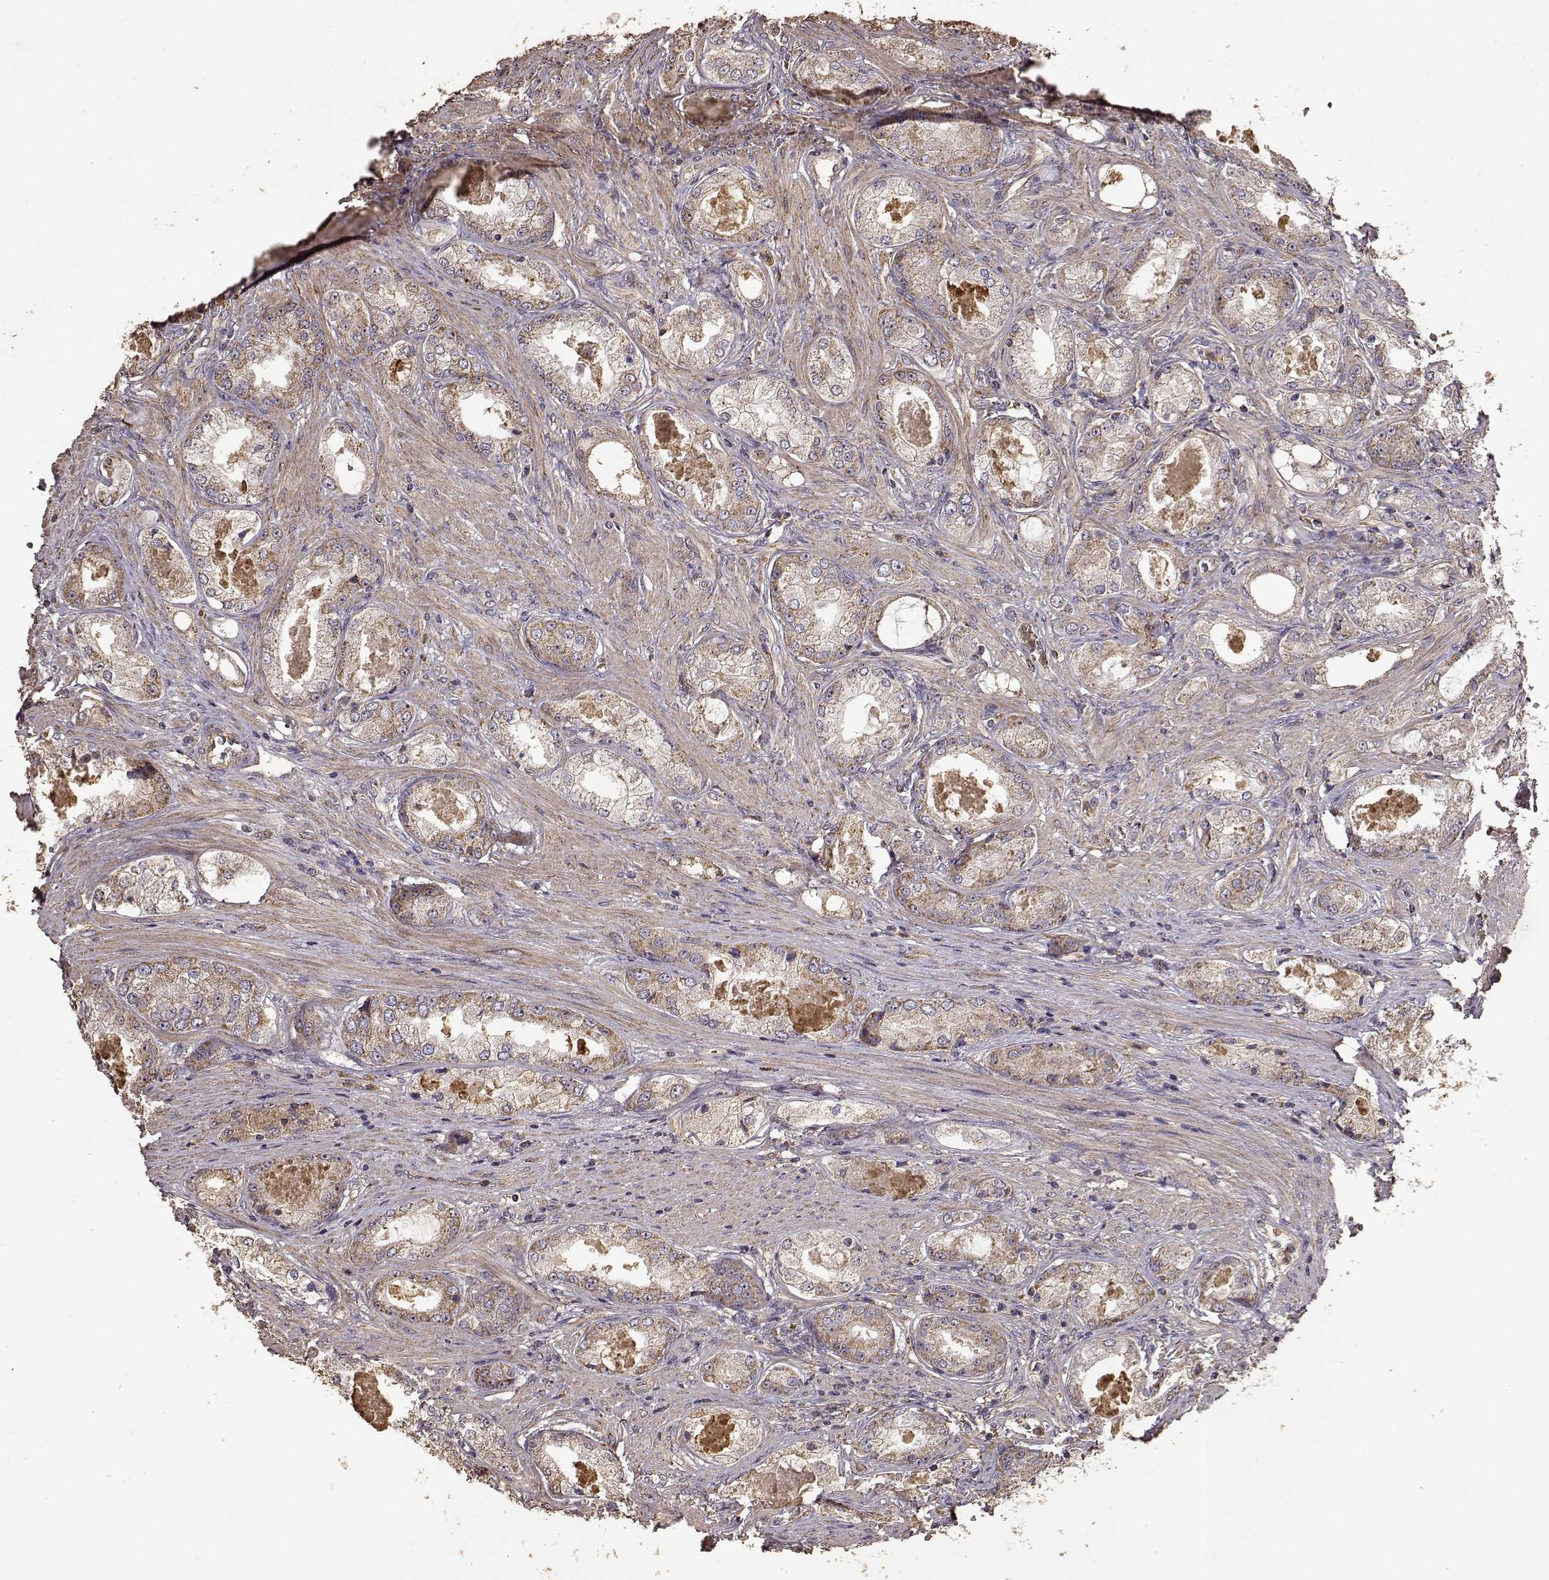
{"staining": {"intensity": "moderate", "quantity": ">75%", "location": "cytoplasmic/membranous"}, "tissue": "prostate cancer", "cell_type": "Tumor cells", "image_type": "cancer", "snomed": [{"axis": "morphology", "description": "Adenocarcinoma, Low grade"}, {"axis": "topography", "description": "Prostate"}], "caption": "Moderate cytoplasmic/membranous positivity is seen in about >75% of tumor cells in prostate adenocarcinoma (low-grade).", "gene": "PTGES2", "patient": {"sex": "male", "age": 68}}